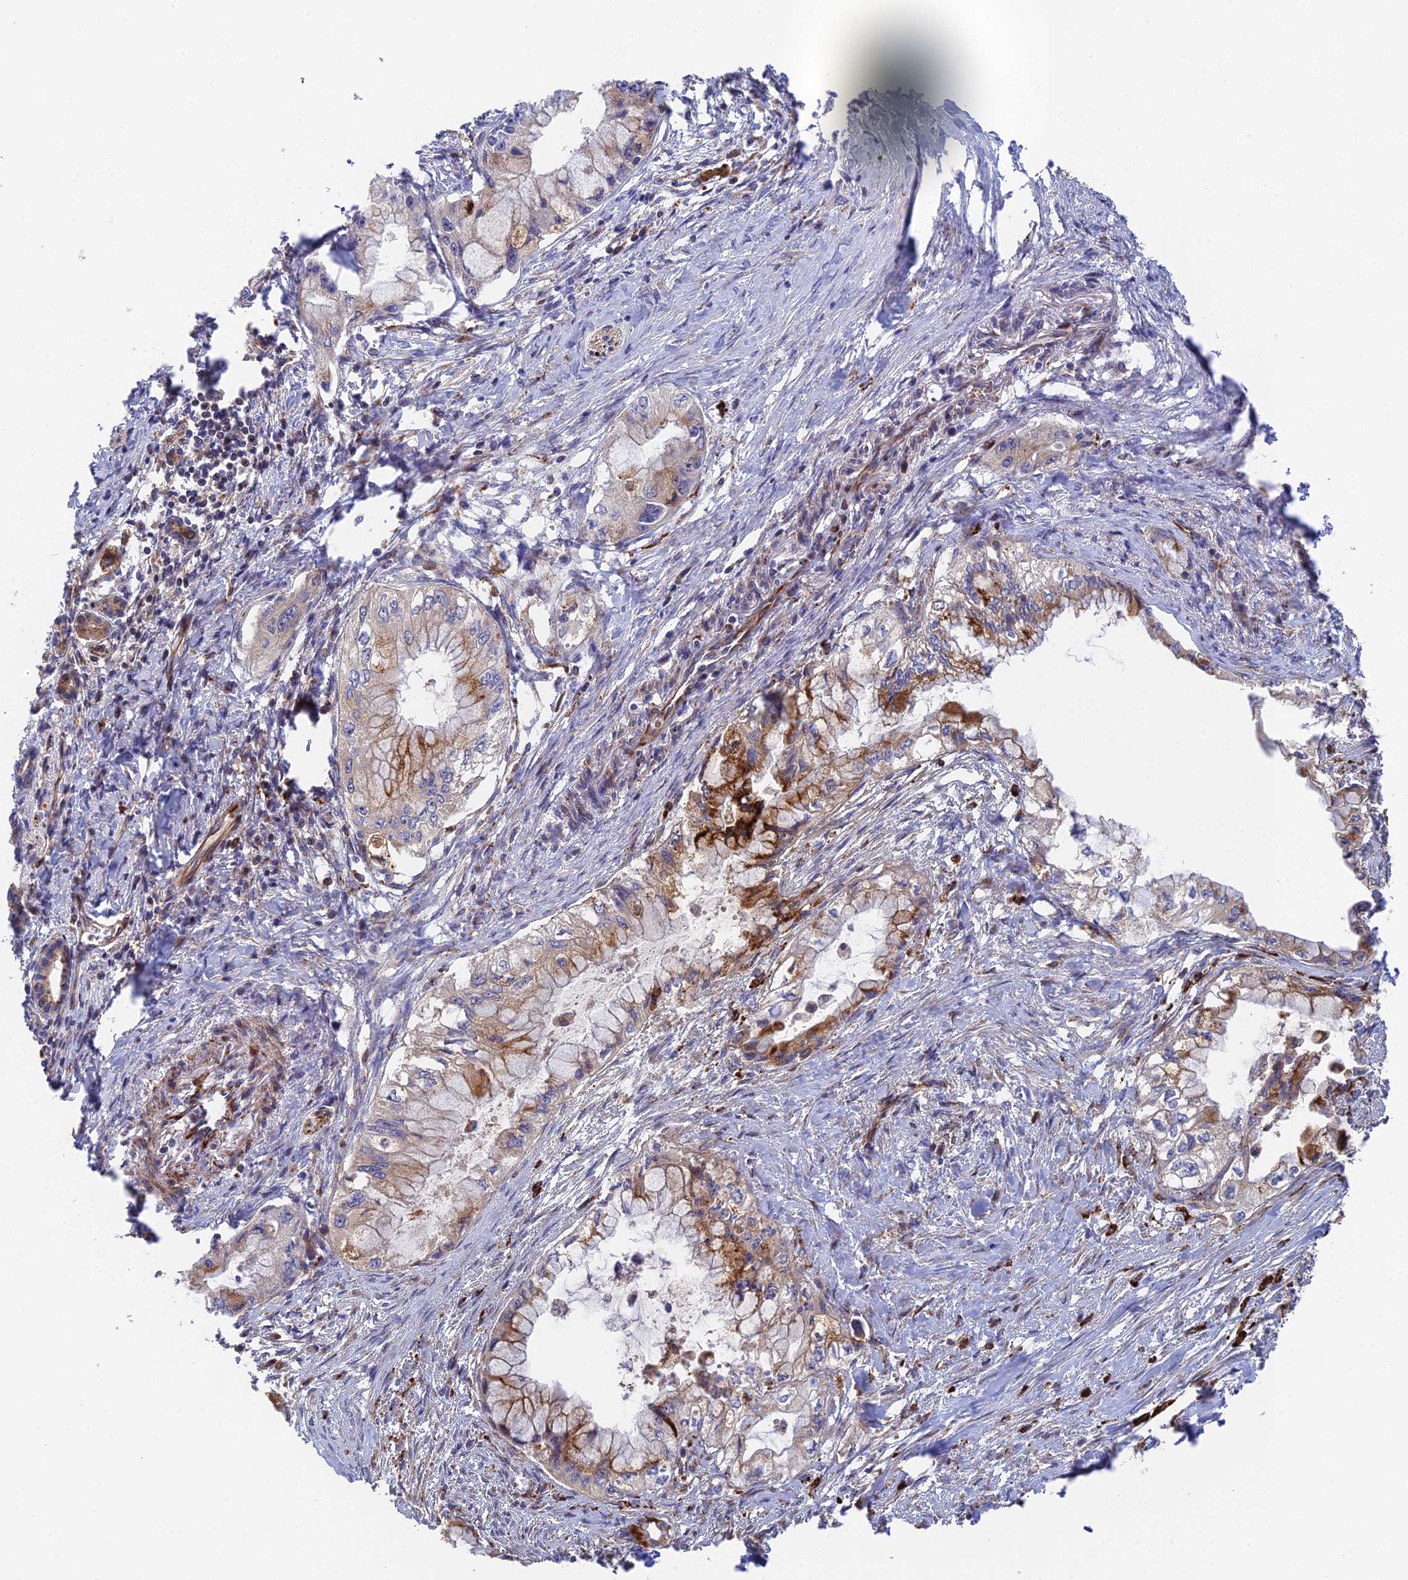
{"staining": {"intensity": "moderate", "quantity": "25%-75%", "location": "cytoplasmic/membranous"}, "tissue": "pancreatic cancer", "cell_type": "Tumor cells", "image_type": "cancer", "snomed": [{"axis": "morphology", "description": "Adenocarcinoma, NOS"}, {"axis": "topography", "description": "Pancreas"}], "caption": "Immunohistochemistry (IHC) staining of pancreatic cancer, which shows medium levels of moderate cytoplasmic/membranous positivity in about 25%-75% of tumor cells indicating moderate cytoplasmic/membranous protein staining. The staining was performed using DAB (3,3'-diaminobenzidine) (brown) for protein detection and nuclei were counterstained in hematoxylin (blue).", "gene": "PPP2R3C", "patient": {"sex": "male", "age": 48}}